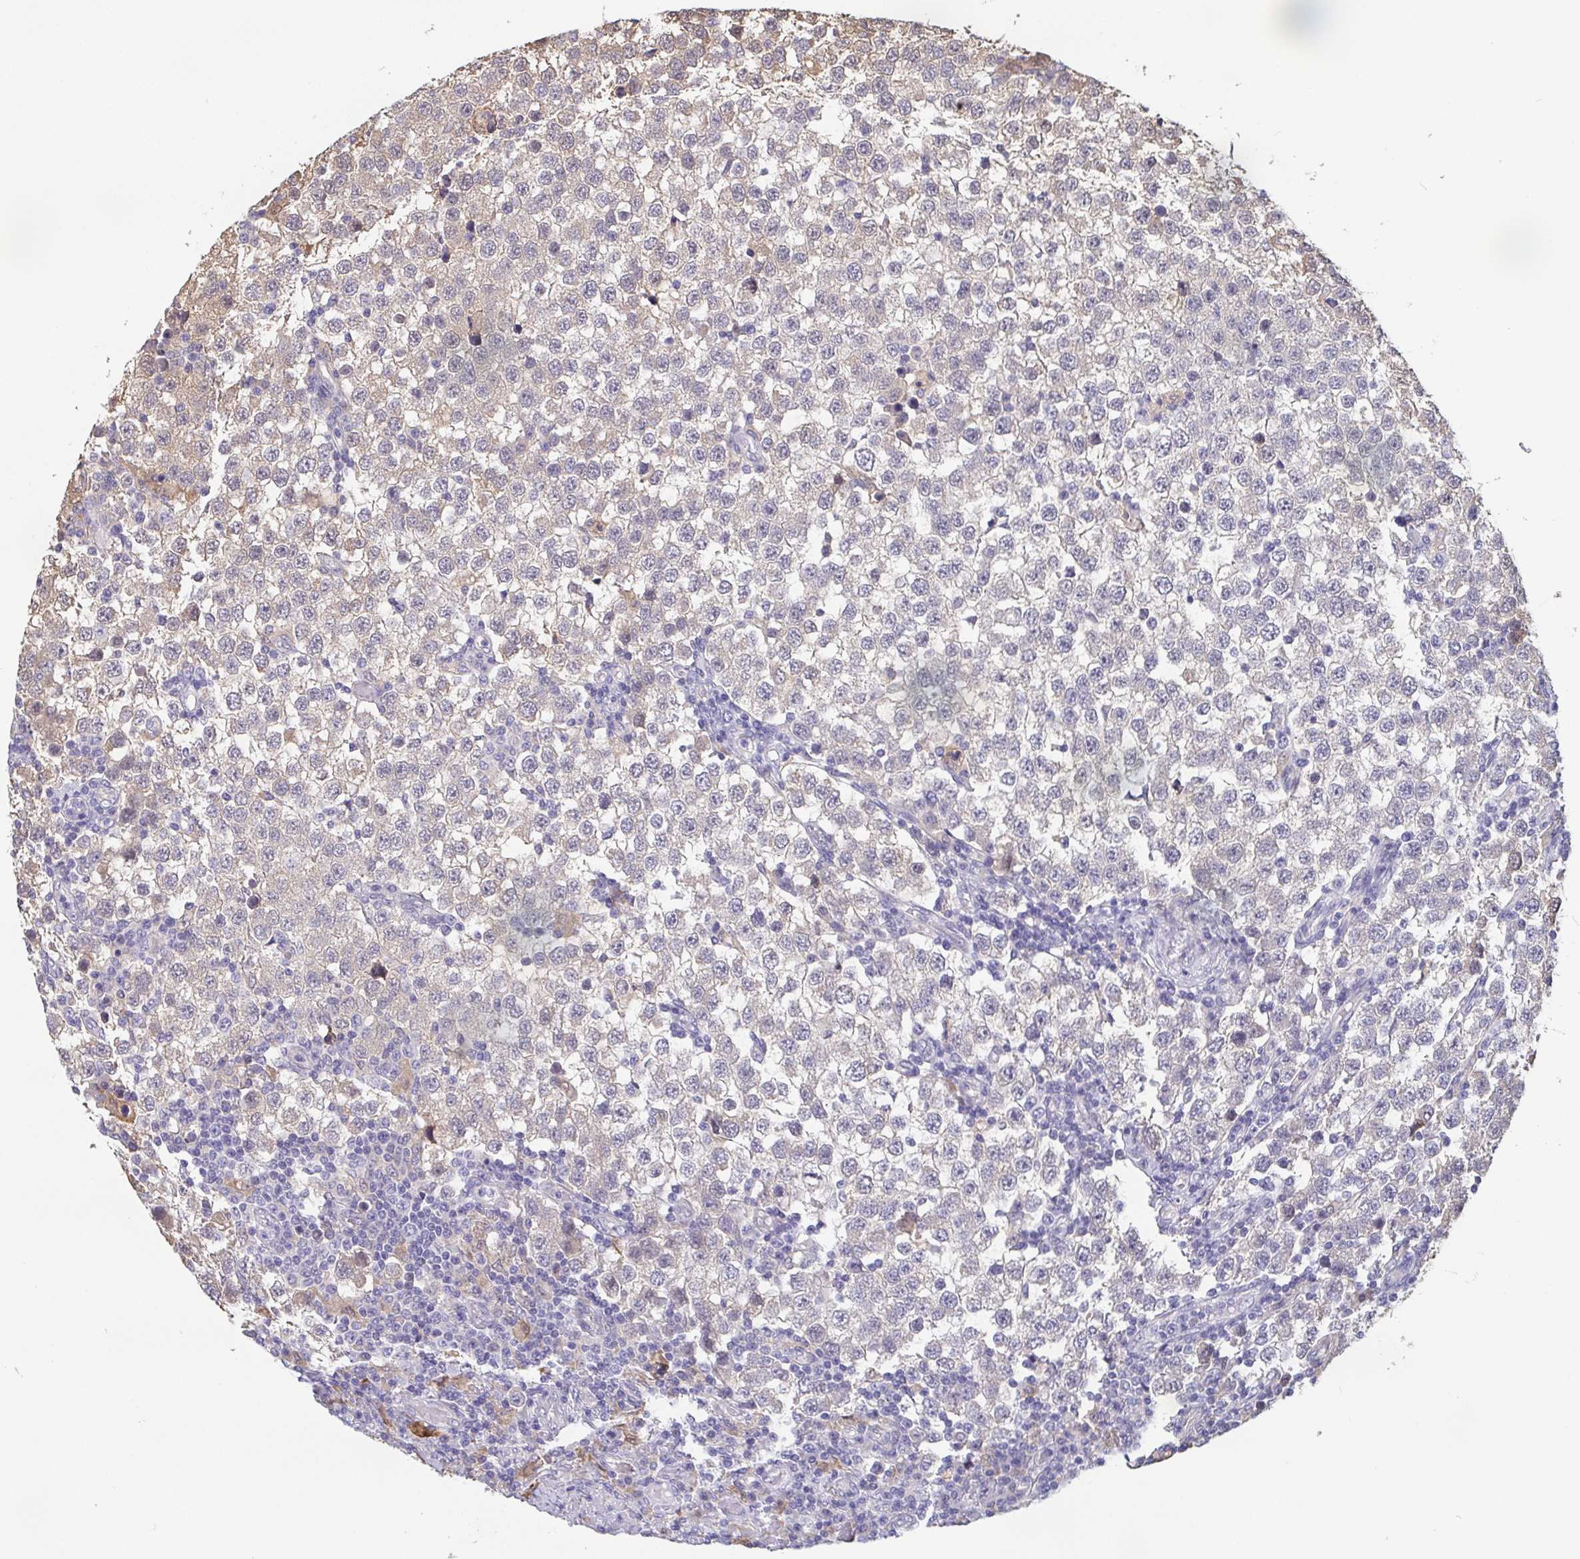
{"staining": {"intensity": "negative", "quantity": "none", "location": "none"}, "tissue": "testis cancer", "cell_type": "Tumor cells", "image_type": "cancer", "snomed": [{"axis": "morphology", "description": "Seminoma, NOS"}, {"axis": "topography", "description": "Testis"}], "caption": "Tumor cells are negative for protein expression in human seminoma (testis).", "gene": "IDH1", "patient": {"sex": "male", "age": 34}}